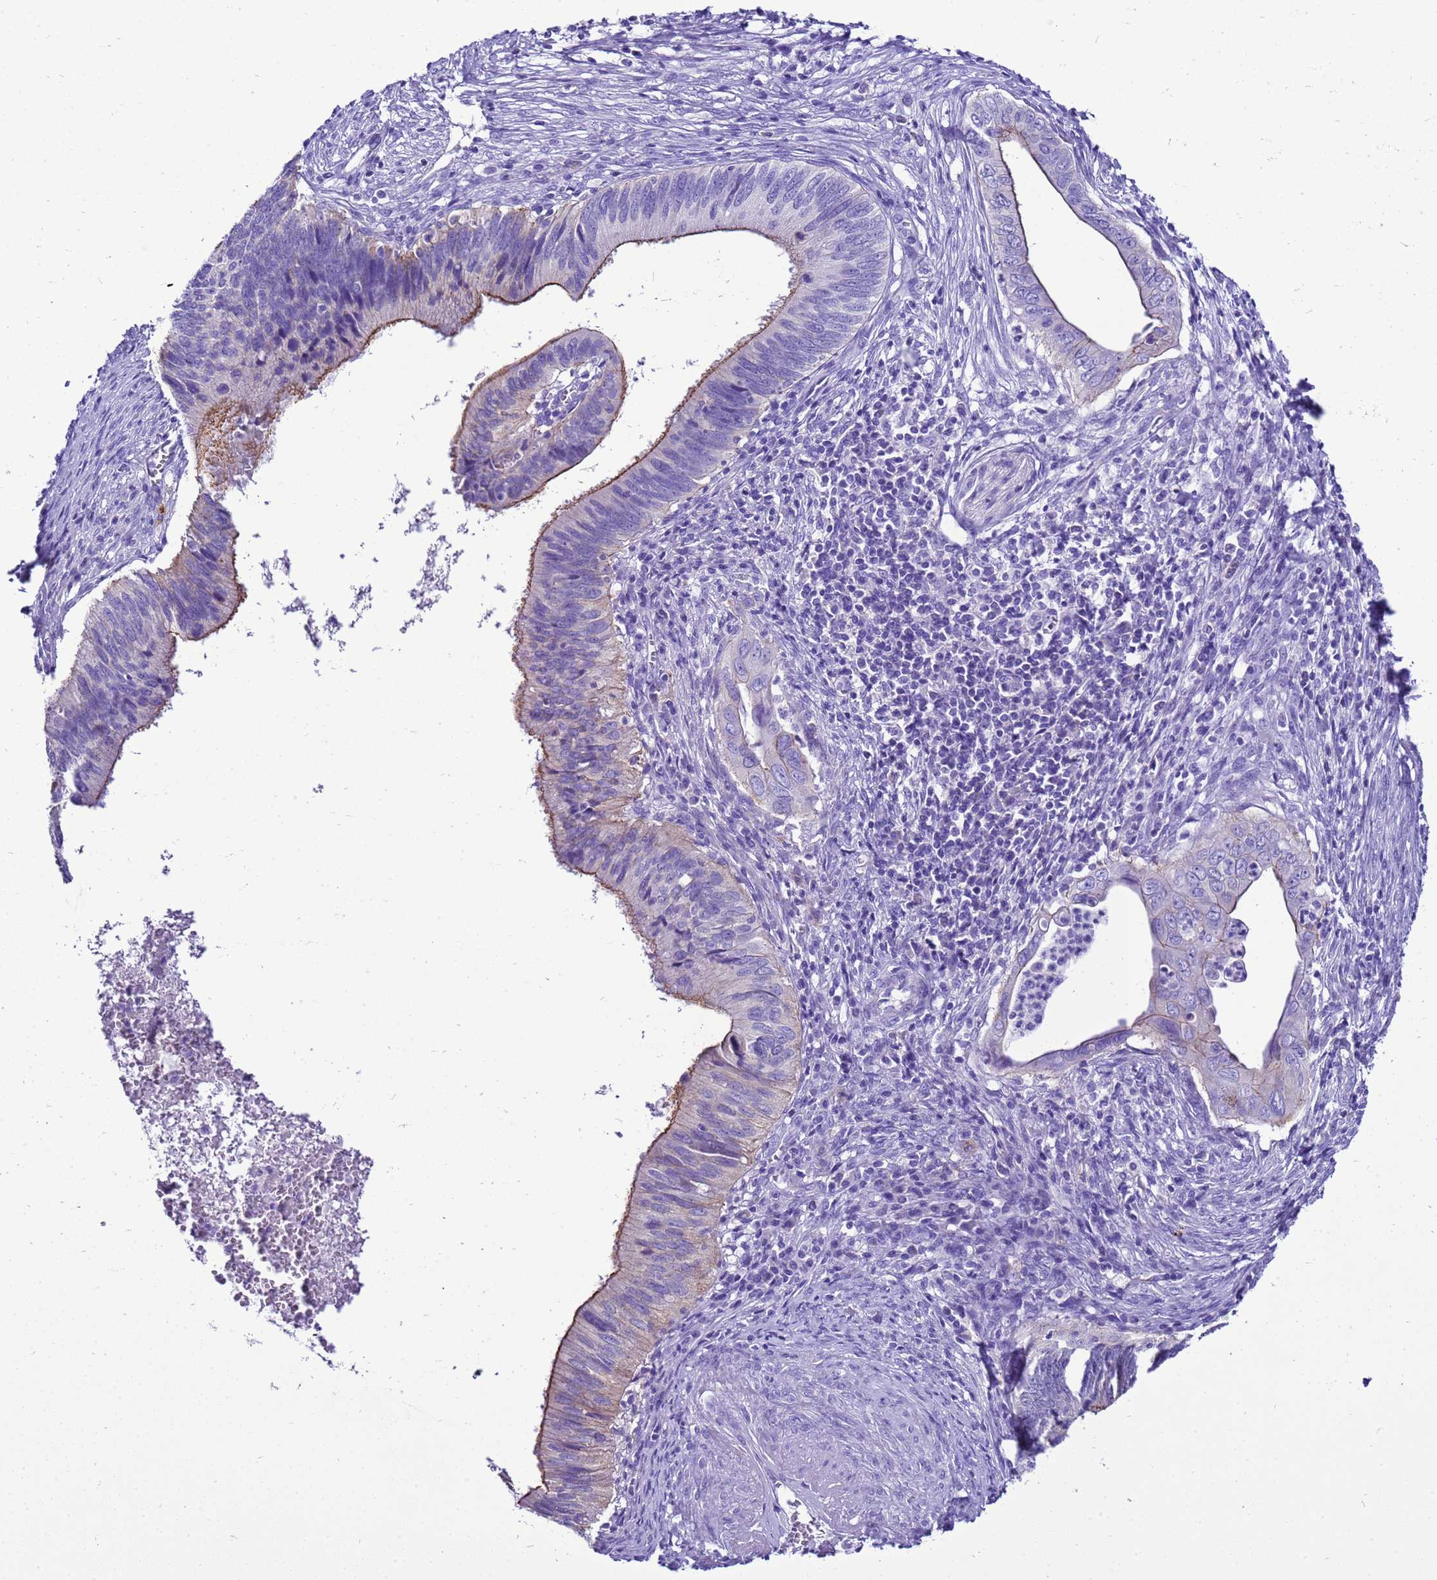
{"staining": {"intensity": "moderate", "quantity": "<25%", "location": "cytoplasmic/membranous"}, "tissue": "cervical cancer", "cell_type": "Tumor cells", "image_type": "cancer", "snomed": [{"axis": "morphology", "description": "Adenocarcinoma, NOS"}, {"axis": "topography", "description": "Cervix"}], "caption": "Cervical adenocarcinoma tissue demonstrates moderate cytoplasmic/membranous expression in approximately <25% of tumor cells, visualized by immunohistochemistry. (DAB = brown stain, brightfield microscopy at high magnification).", "gene": "BEST2", "patient": {"sex": "female", "age": 42}}